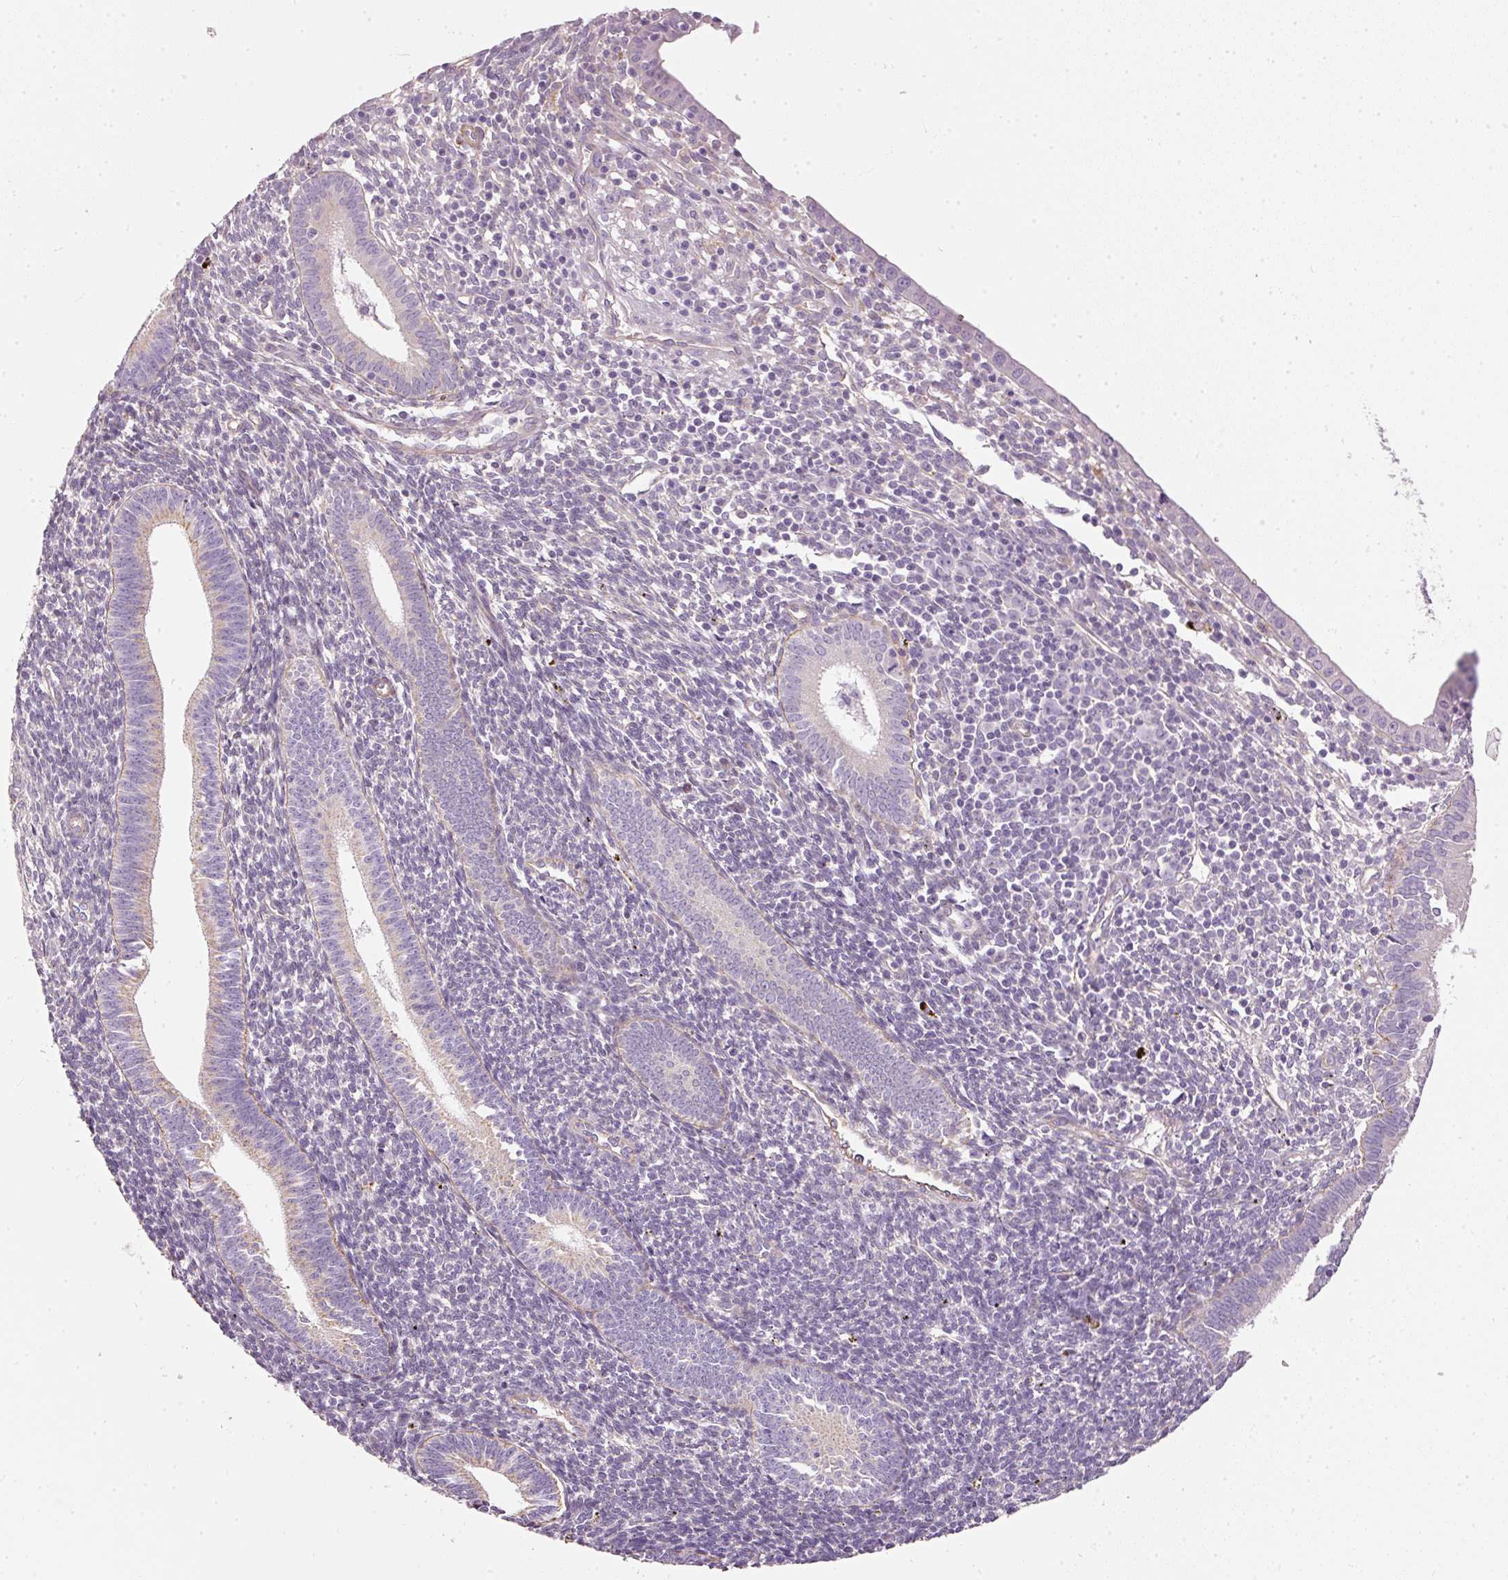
{"staining": {"intensity": "negative", "quantity": "none", "location": "none"}, "tissue": "endometrium", "cell_type": "Cells in endometrial stroma", "image_type": "normal", "snomed": [{"axis": "morphology", "description": "Normal tissue, NOS"}, {"axis": "topography", "description": "Endometrium"}], "caption": "The immunohistochemistry (IHC) histopathology image has no significant positivity in cells in endometrial stroma of endometrium.", "gene": "OSR2", "patient": {"sex": "female", "age": 41}}